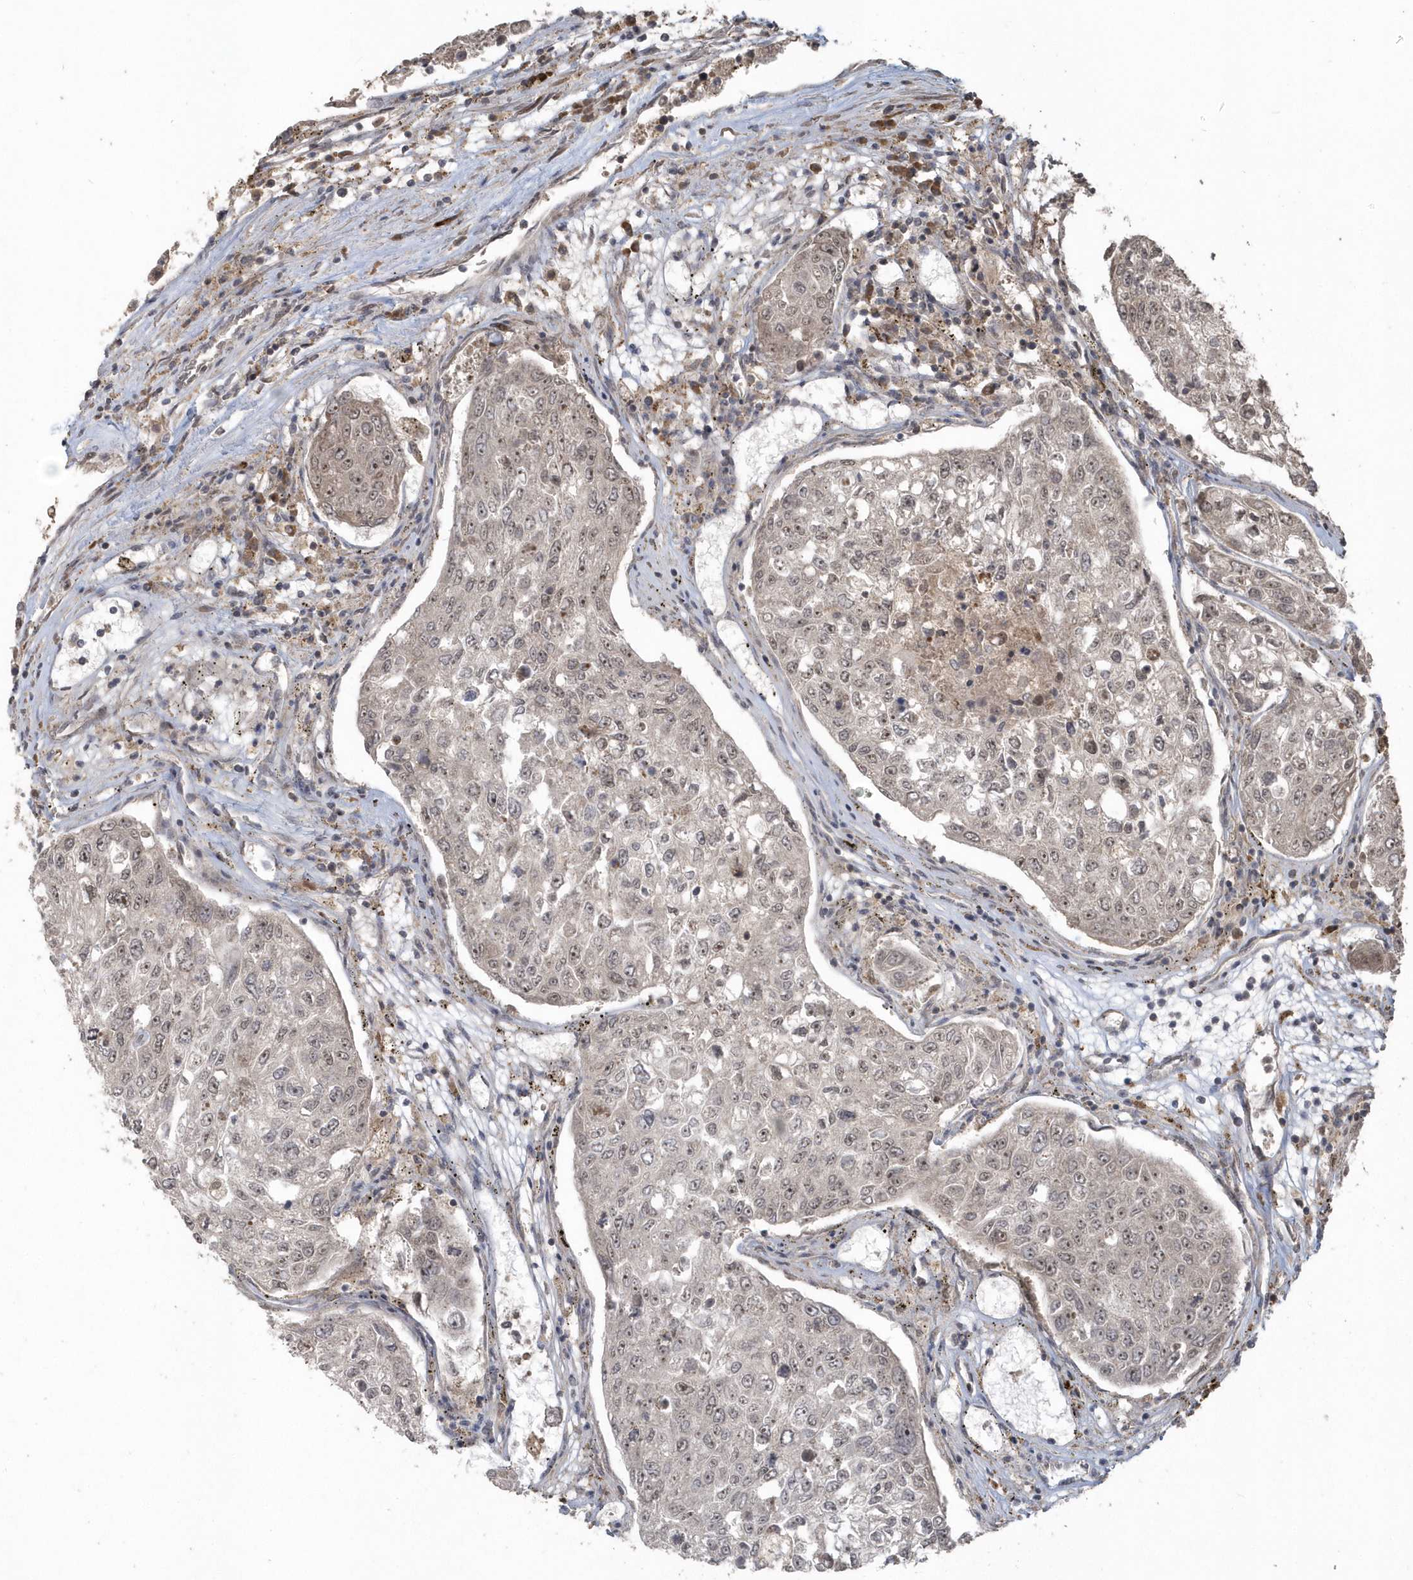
{"staining": {"intensity": "negative", "quantity": "none", "location": "none"}, "tissue": "urothelial cancer", "cell_type": "Tumor cells", "image_type": "cancer", "snomed": [{"axis": "morphology", "description": "Urothelial carcinoma, High grade"}, {"axis": "topography", "description": "Lymph node"}, {"axis": "topography", "description": "Urinary bladder"}], "caption": "This photomicrograph is of urothelial cancer stained with IHC to label a protein in brown with the nuclei are counter-stained blue. There is no positivity in tumor cells.", "gene": "HERPUD1", "patient": {"sex": "male", "age": 51}}